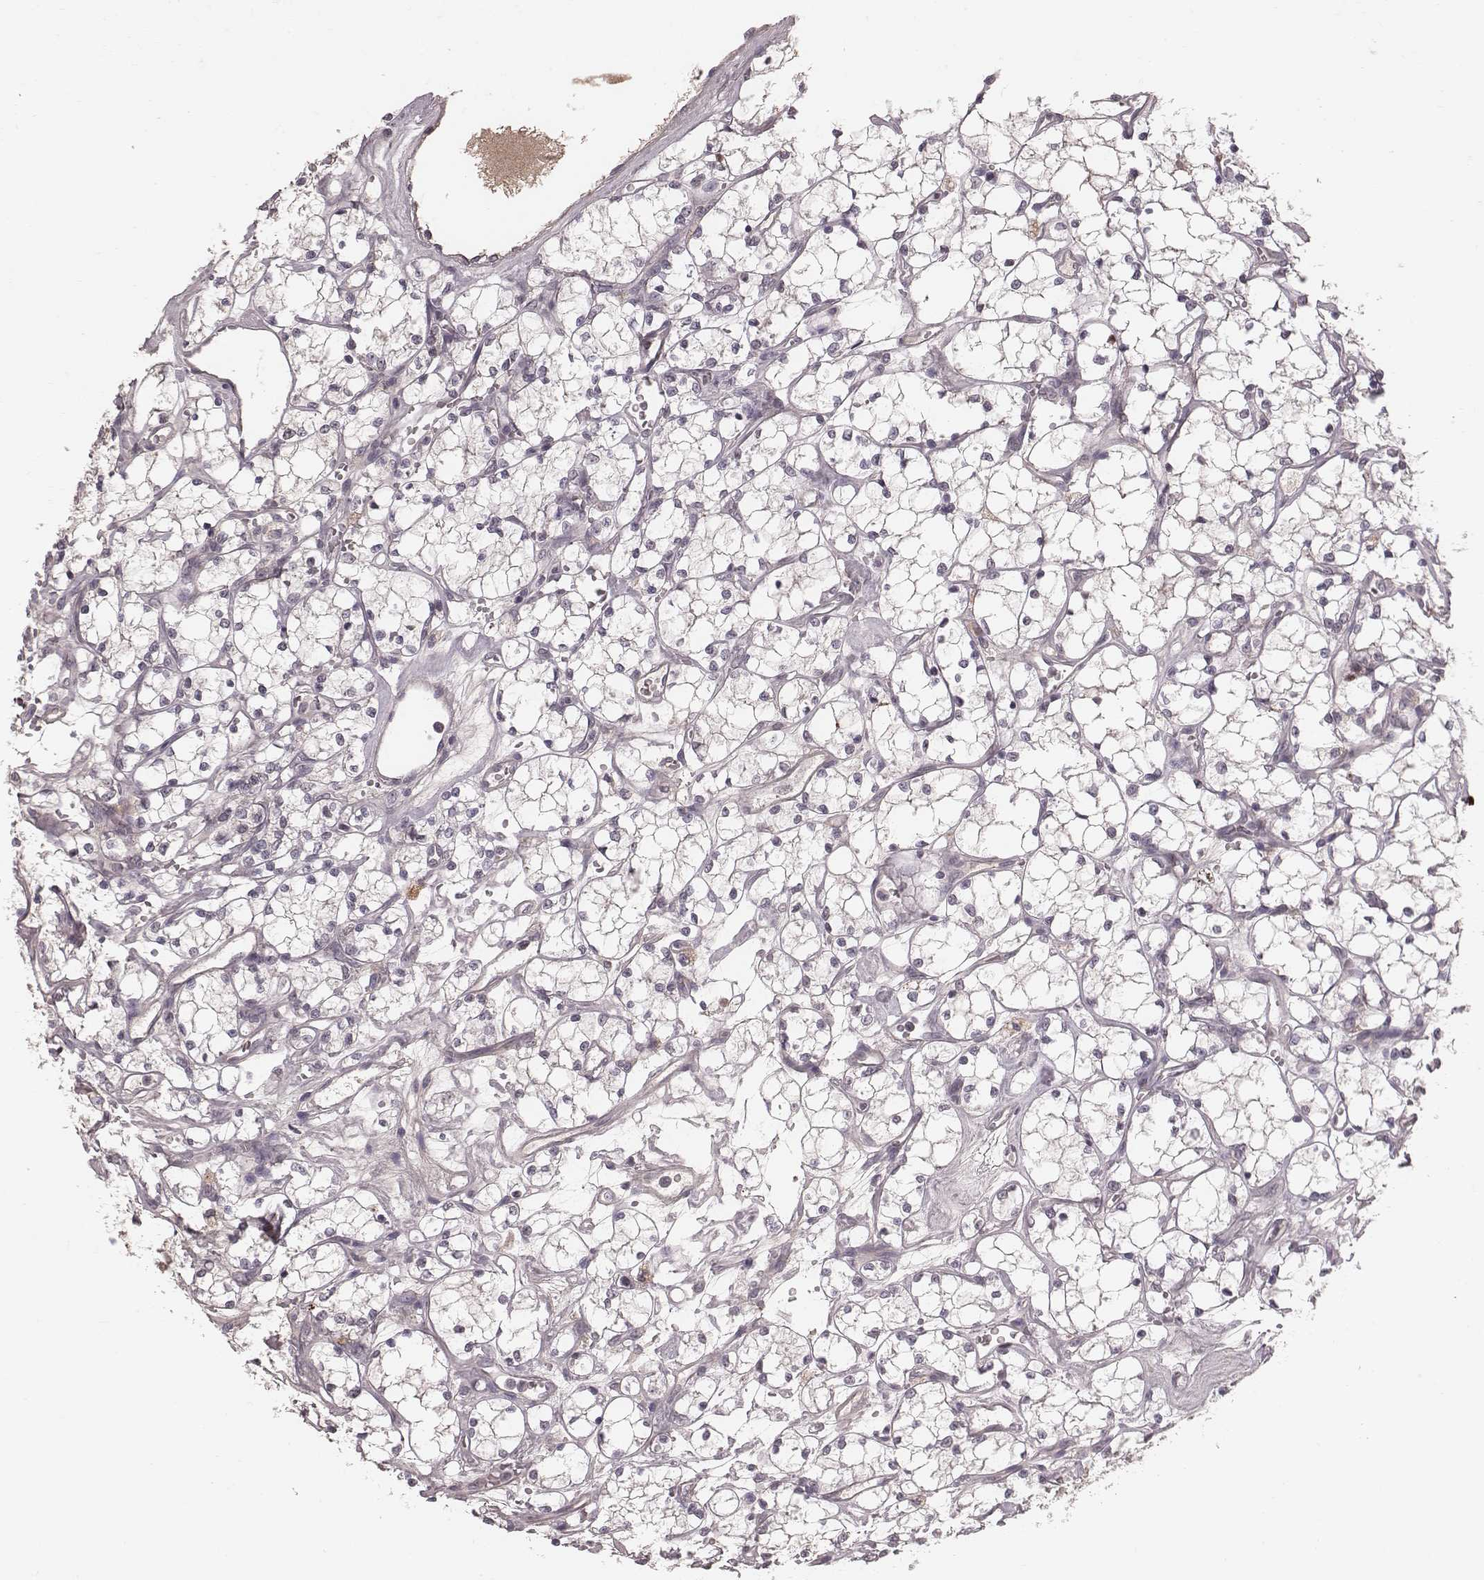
{"staining": {"intensity": "negative", "quantity": "none", "location": "none"}, "tissue": "renal cancer", "cell_type": "Tumor cells", "image_type": "cancer", "snomed": [{"axis": "morphology", "description": "Adenocarcinoma, NOS"}, {"axis": "topography", "description": "Kidney"}], "caption": "Tumor cells show no significant protein staining in renal cancer (adenocarcinoma). The staining is performed using DAB brown chromogen with nuclei counter-stained in using hematoxylin.", "gene": "CFTR", "patient": {"sex": "female", "age": 69}}